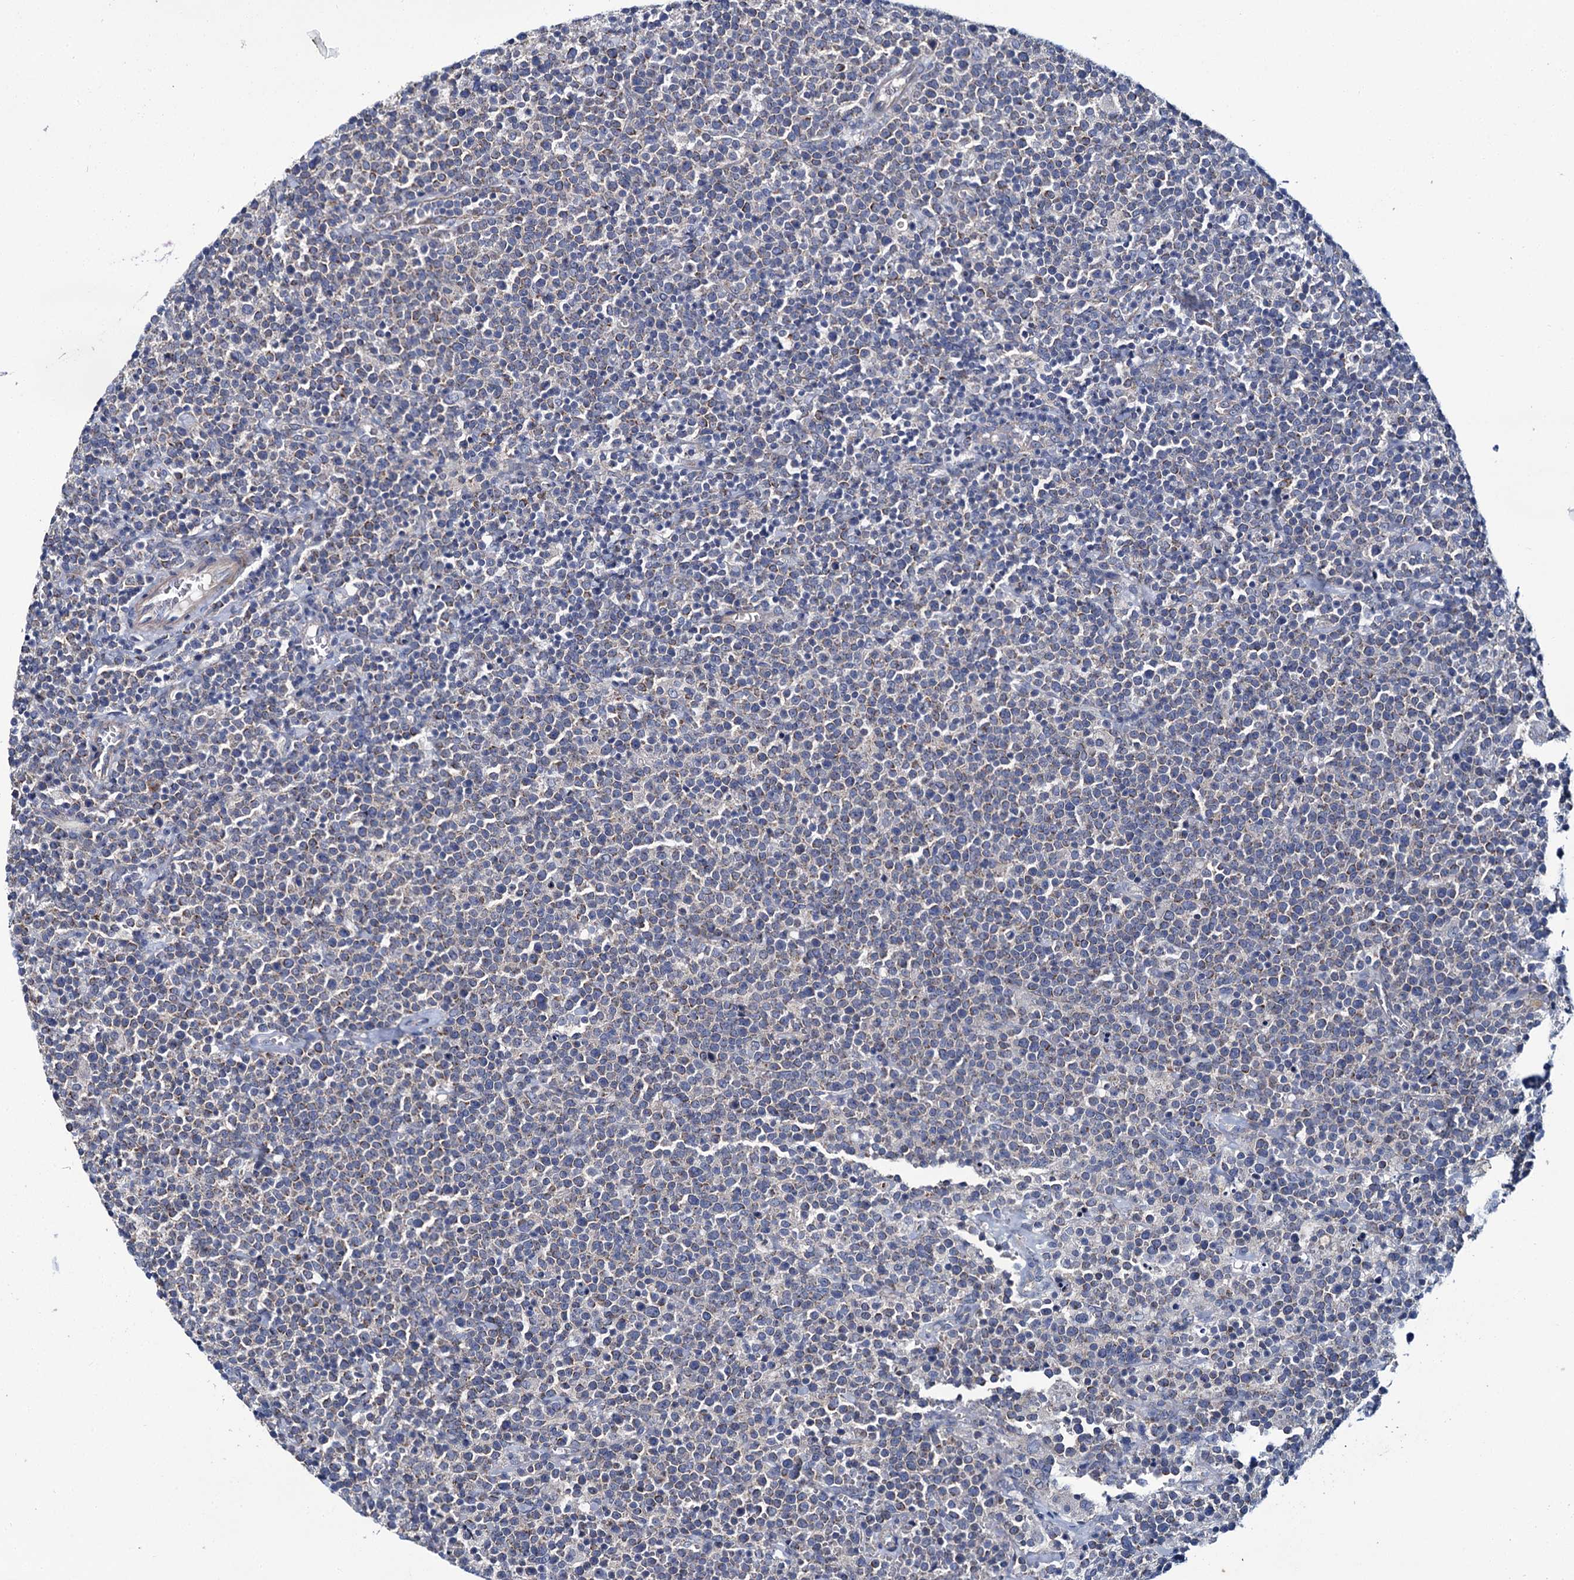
{"staining": {"intensity": "weak", "quantity": "25%-75%", "location": "cytoplasmic/membranous"}, "tissue": "lymphoma", "cell_type": "Tumor cells", "image_type": "cancer", "snomed": [{"axis": "morphology", "description": "Malignant lymphoma, non-Hodgkin's type, High grade"}, {"axis": "topography", "description": "Lymph node"}], "caption": "Protein positivity by IHC shows weak cytoplasmic/membranous positivity in about 25%-75% of tumor cells in lymphoma.", "gene": "CEP295", "patient": {"sex": "male", "age": 61}}